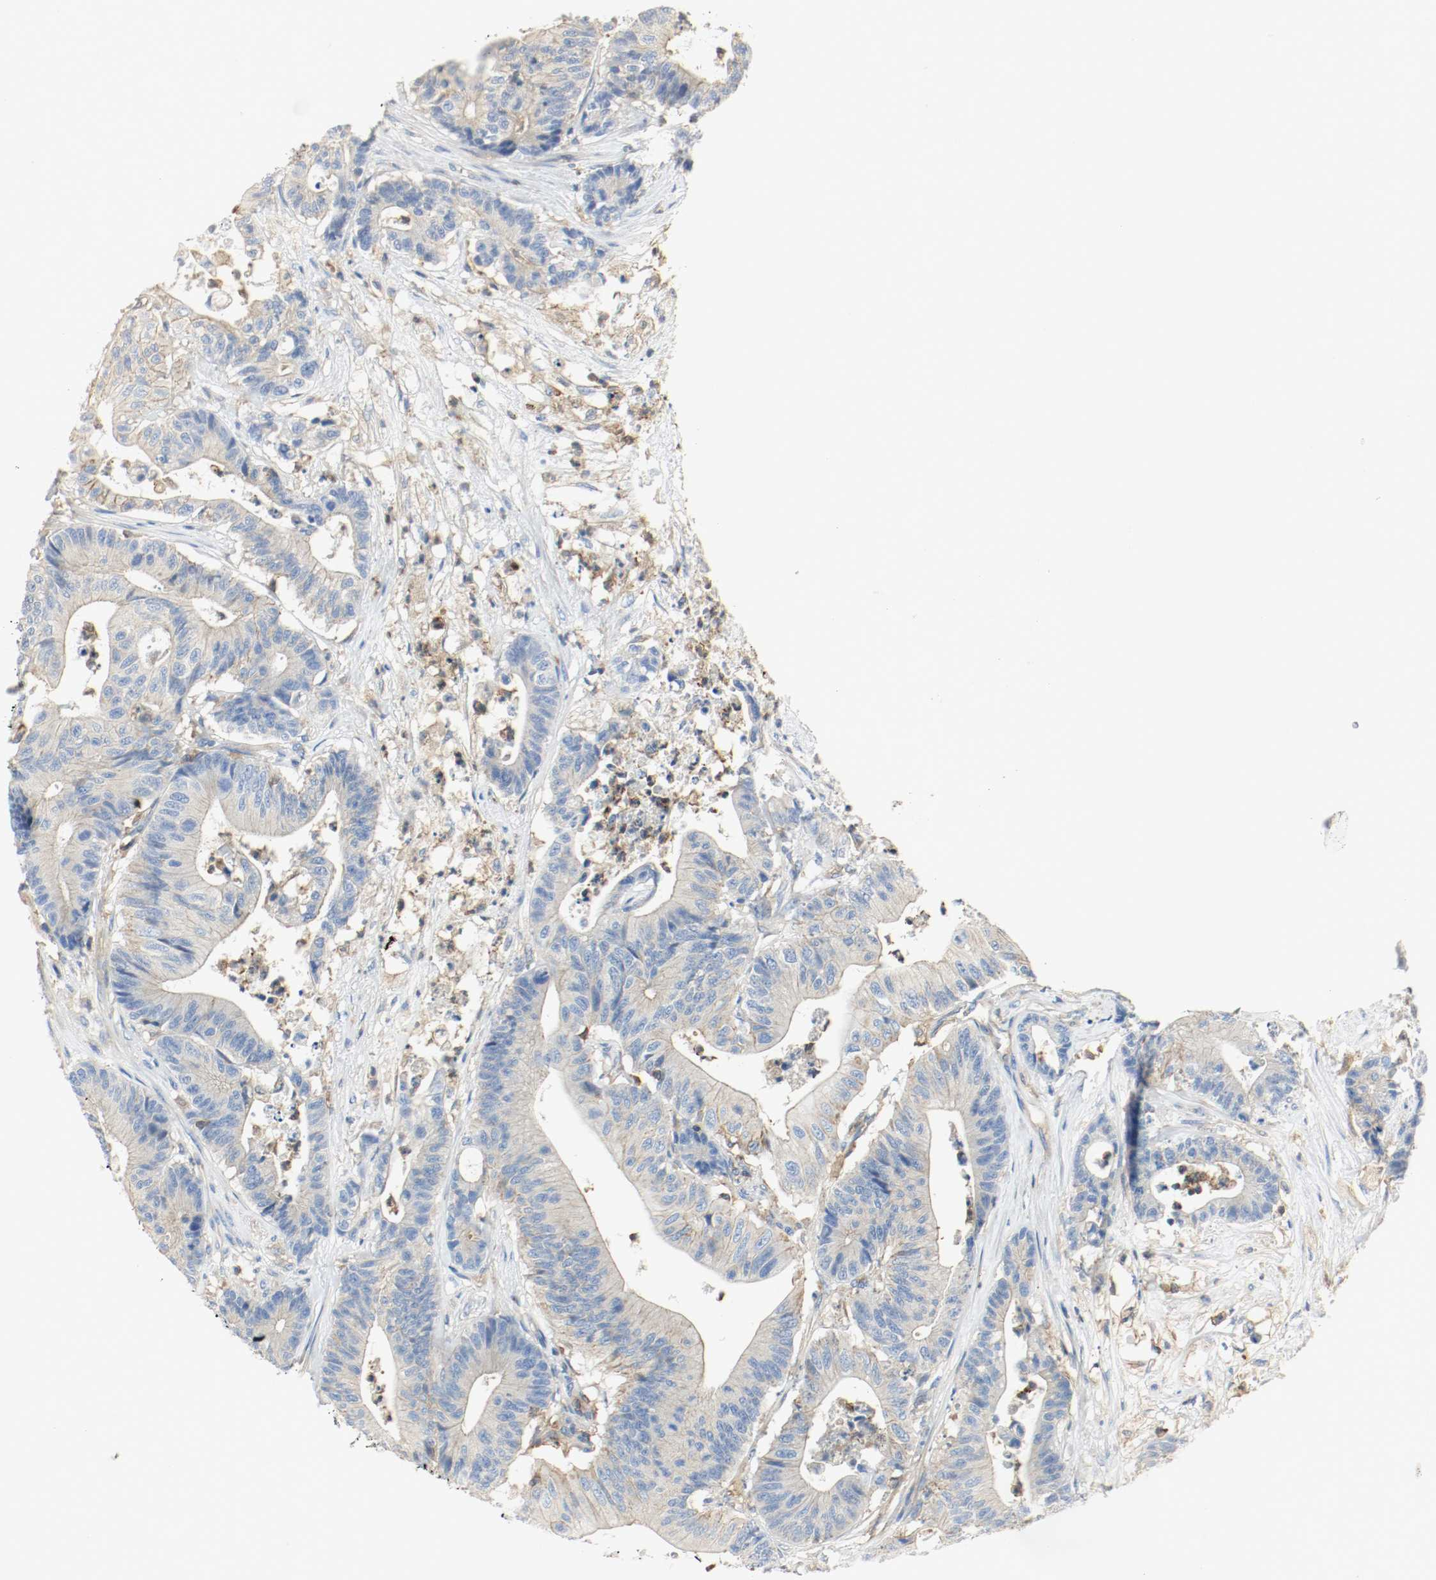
{"staining": {"intensity": "weak", "quantity": "25%-75%", "location": "cytoplasmic/membranous"}, "tissue": "colorectal cancer", "cell_type": "Tumor cells", "image_type": "cancer", "snomed": [{"axis": "morphology", "description": "Adenocarcinoma, NOS"}, {"axis": "topography", "description": "Colon"}], "caption": "Protein staining shows weak cytoplasmic/membranous expression in approximately 25%-75% of tumor cells in adenocarcinoma (colorectal). (DAB (3,3'-diaminobenzidine) = brown stain, brightfield microscopy at high magnification).", "gene": "ARPC1B", "patient": {"sex": "female", "age": 84}}